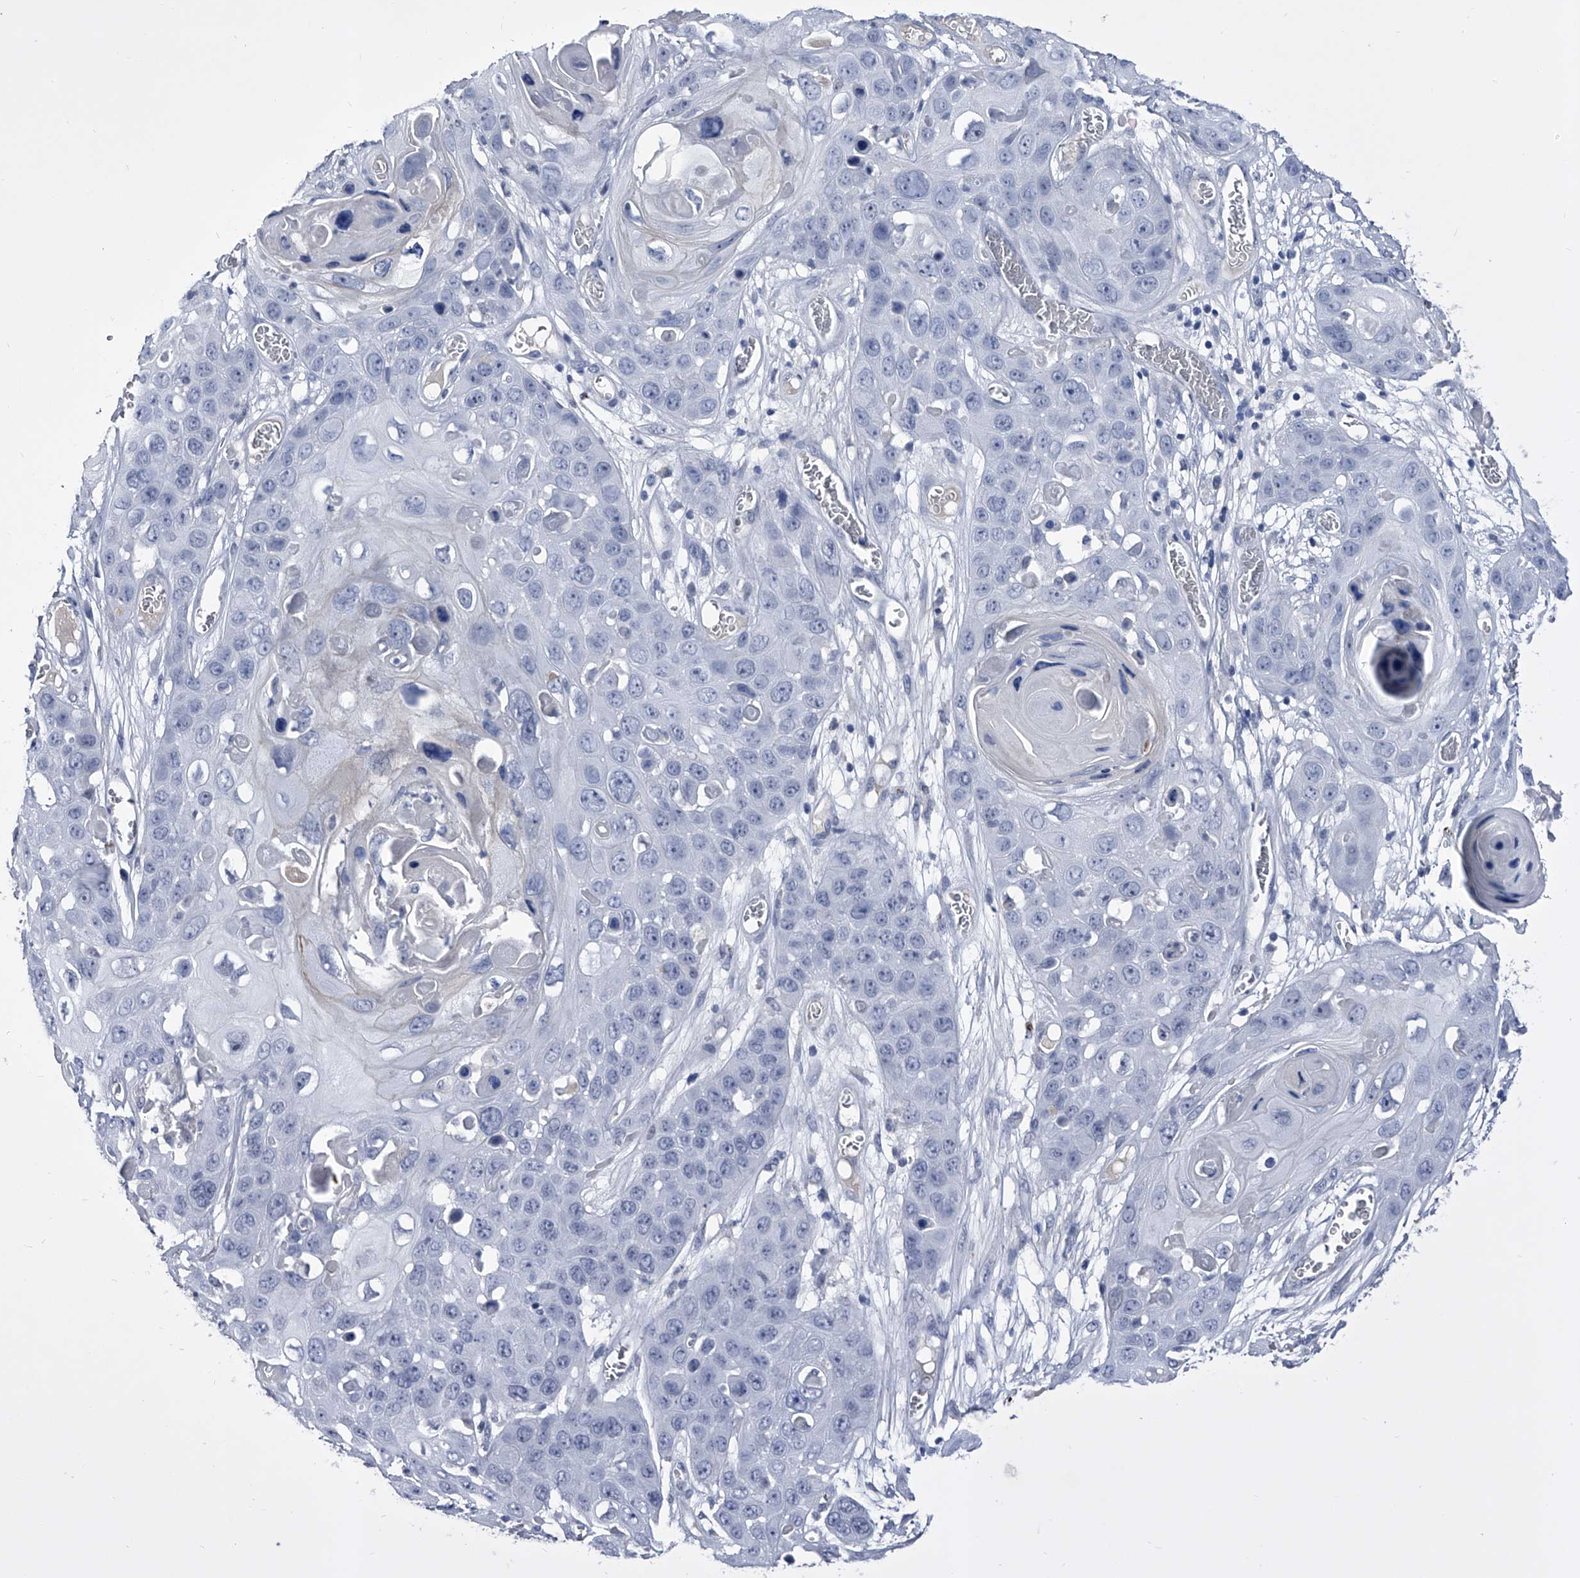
{"staining": {"intensity": "negative", "quantity": "none", "location": "none"}, "tissue": "skin cancer", "cell_type": "Tumor cells", "image_type": "cancer", "snomed": [{"axis": "morphology", "description": "Squamous cell carcinoma, NOS"}, {"axis": "topography", "description": "Skin"}], "caption": "A photomicrograph of human skin cancer (squamous cell carcinoma) is negative for staining in tumor cells.", "gene": "CRISP2", "patient": {"sex": "male", "age": 55}}